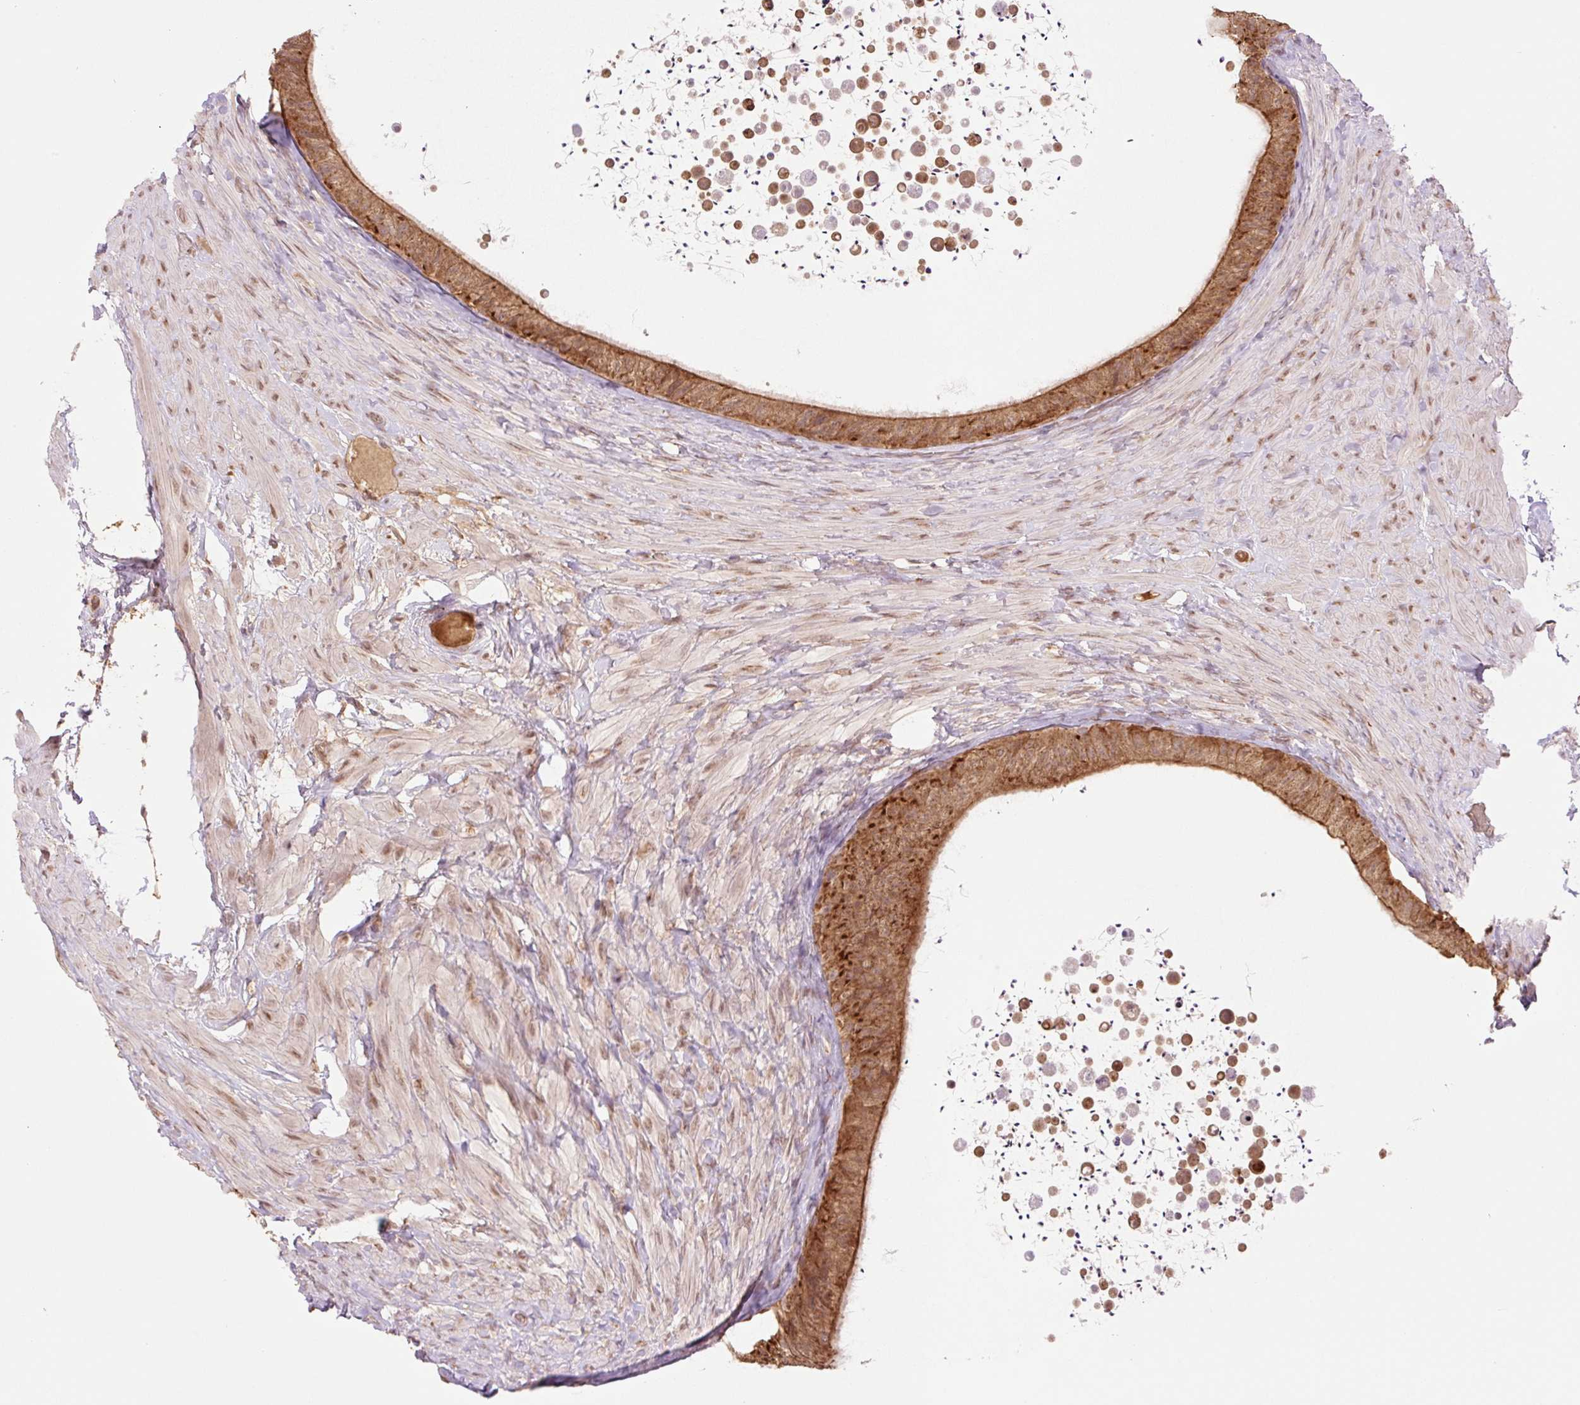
{"staining": {"intensity": "strong", "quantity": ">75%", "location": "cytoplasmic/membranous"}, "tissue": "epididymis", "cell_type": "Glandular cells", "image_type": "normal", "snomed": [{"axis": "morphology", "description": "Normal tissue, NOS"}, {"axis": "topography", "description": "Epididymis, spermatic cord, NOS"}, {"axis": "topography", "description": "Epididymis"}], "caption": "Normal epididymis demonstrates strong cytoplasmic/membranous staining in about >75% of glandular cells, visualized by immunohistochemistry. The protein of interest is stained brown, and the nuclei are stained in blue (DAB IHC with brightfield microscopy, high magnification).", "gene": "YJU2B", "patient": {"sex": "male", "age": 31}}